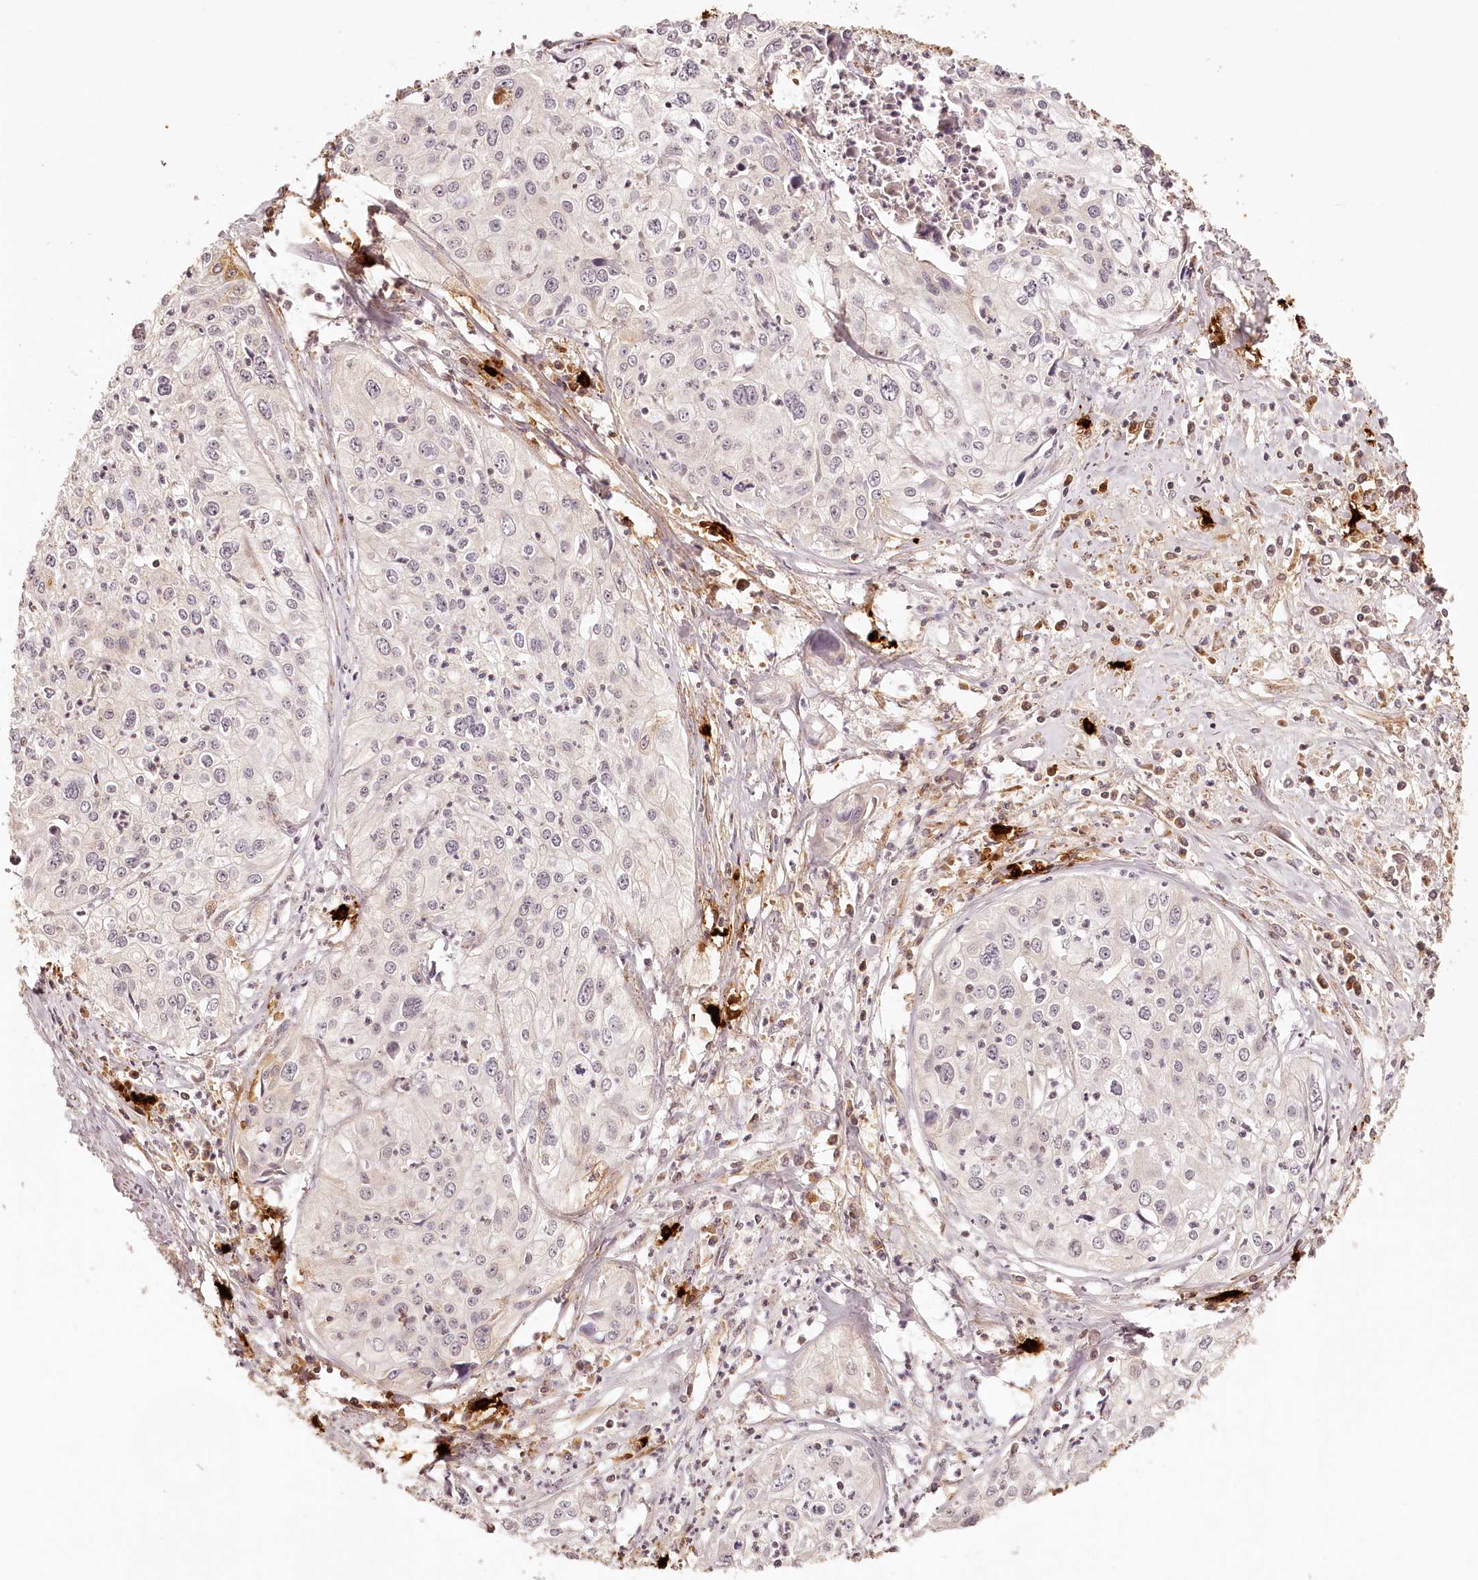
{"staining": {"intensity": "negative", "quantity": "none", "location": "none"}, "tissue": "cervical cancer", "cell_type": "Tumor cells", "image_type": "cancer", "snomed": [{"axis": "morphology", "description": "Squamous cell carcinoma, NOS"}, {"axis": "topography", "description": "Cervix"}], "caption": "Cervical cancer (squamous cell carcinoma) was stained to show a protein in brown. There is no significant expression in tumor cells. The staining was performed using DAB to visualize the protein expression in brown, while the nuclei were stained in blue with hematoxylin (Magnification: 20x).", "gene": "SYNGR1", "patient": {"sex": "female", "age": 31}}